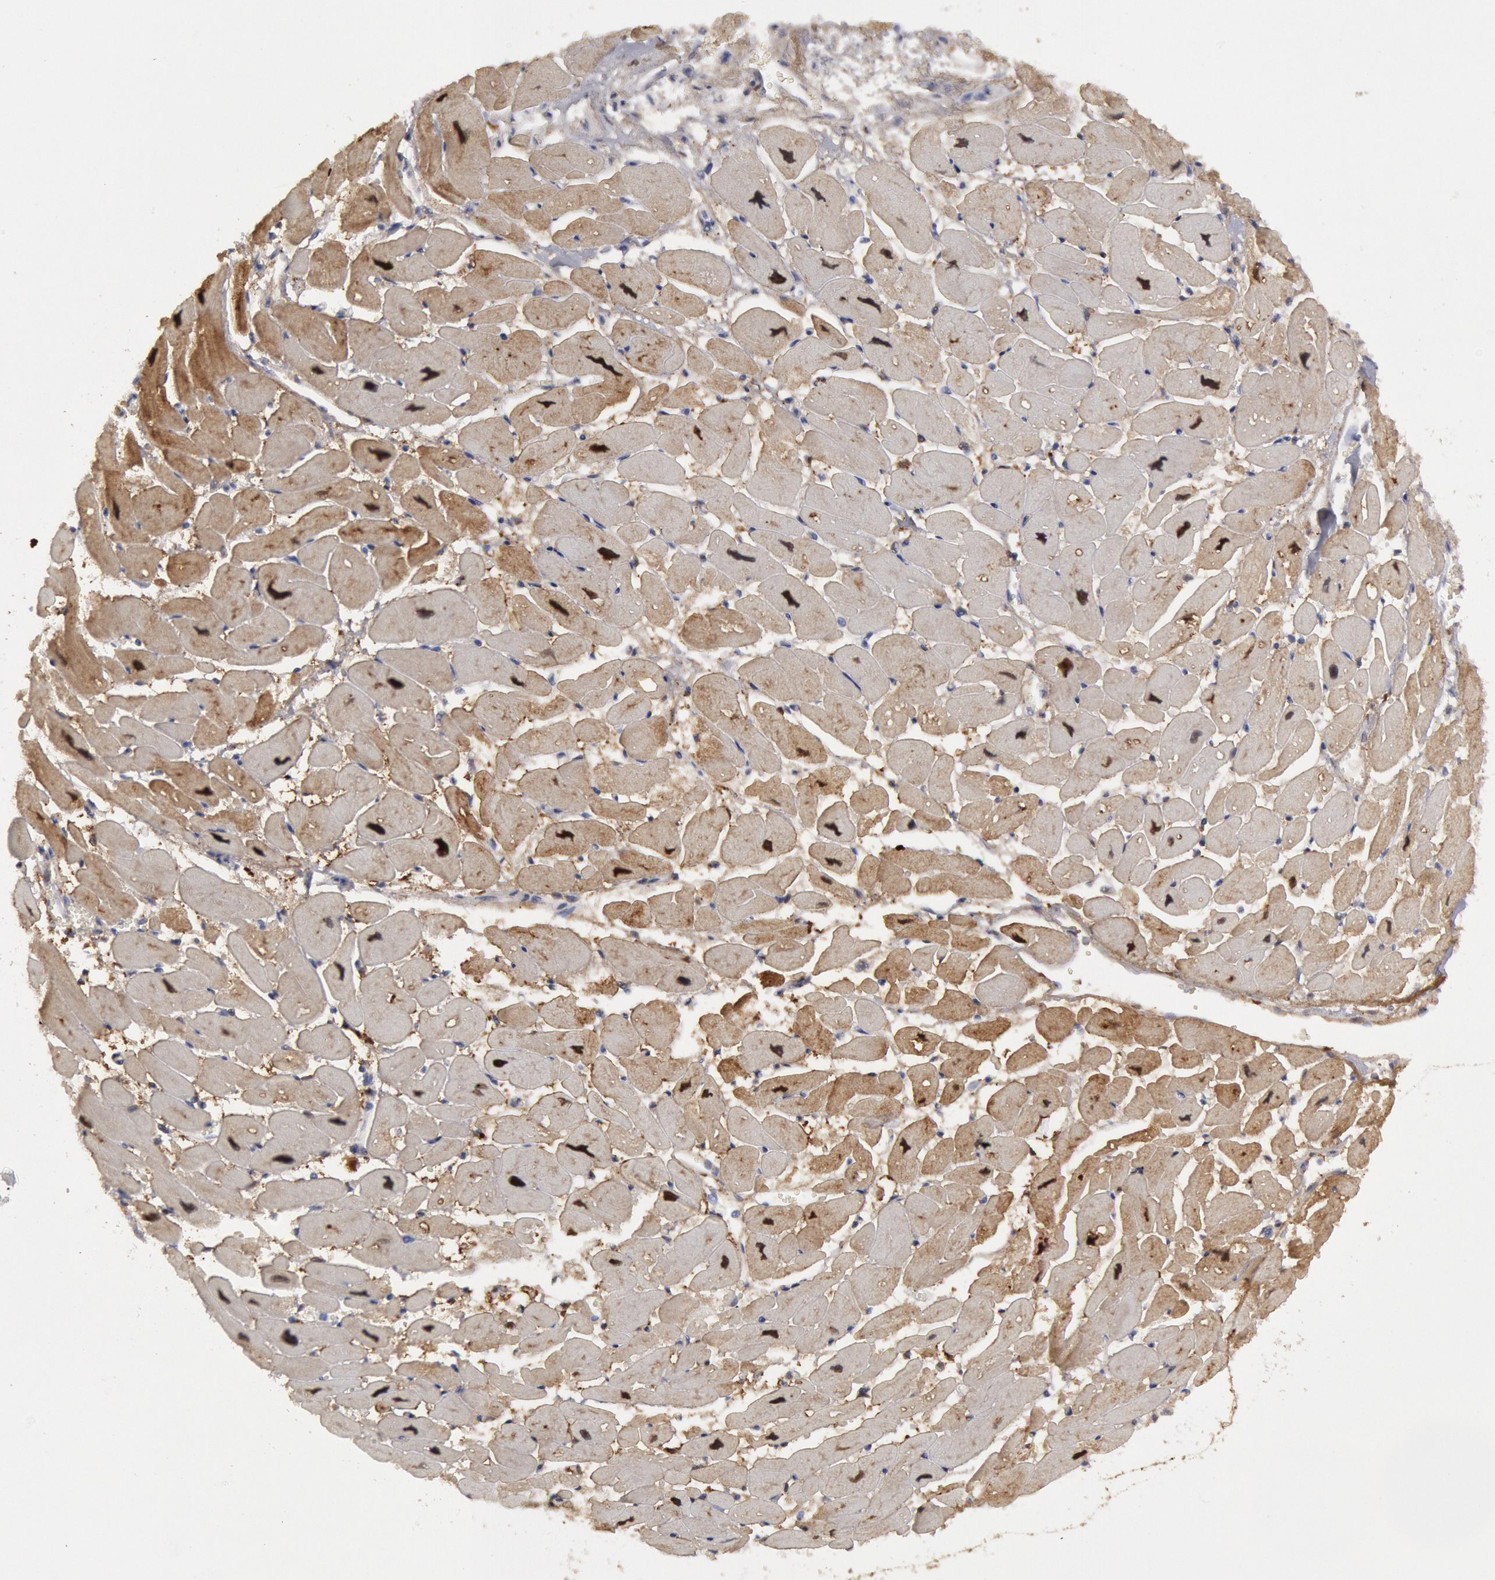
{"staining": {"intensity": "weak", "quantity": "25%-75%", "location": "cytoplasmic/membranous"}, "tissue": "heart muscle", "cell_type": "Cardiomyocytes", "image_type": "normal", "snomed": [{"axis": "morphology", "description": "Normal tissue, NOS"}, {"axis": "topography", "description": "Heart"}], "caption": "Weak cytoplasmic/membranous staining for a protein is present in about 25%-75% of cardiomyocytes of unremarkable heart muscle using immunohistochemistry (IHC).", "gene": "FHL1", "patient": {"sex": "female", "age": 54}}